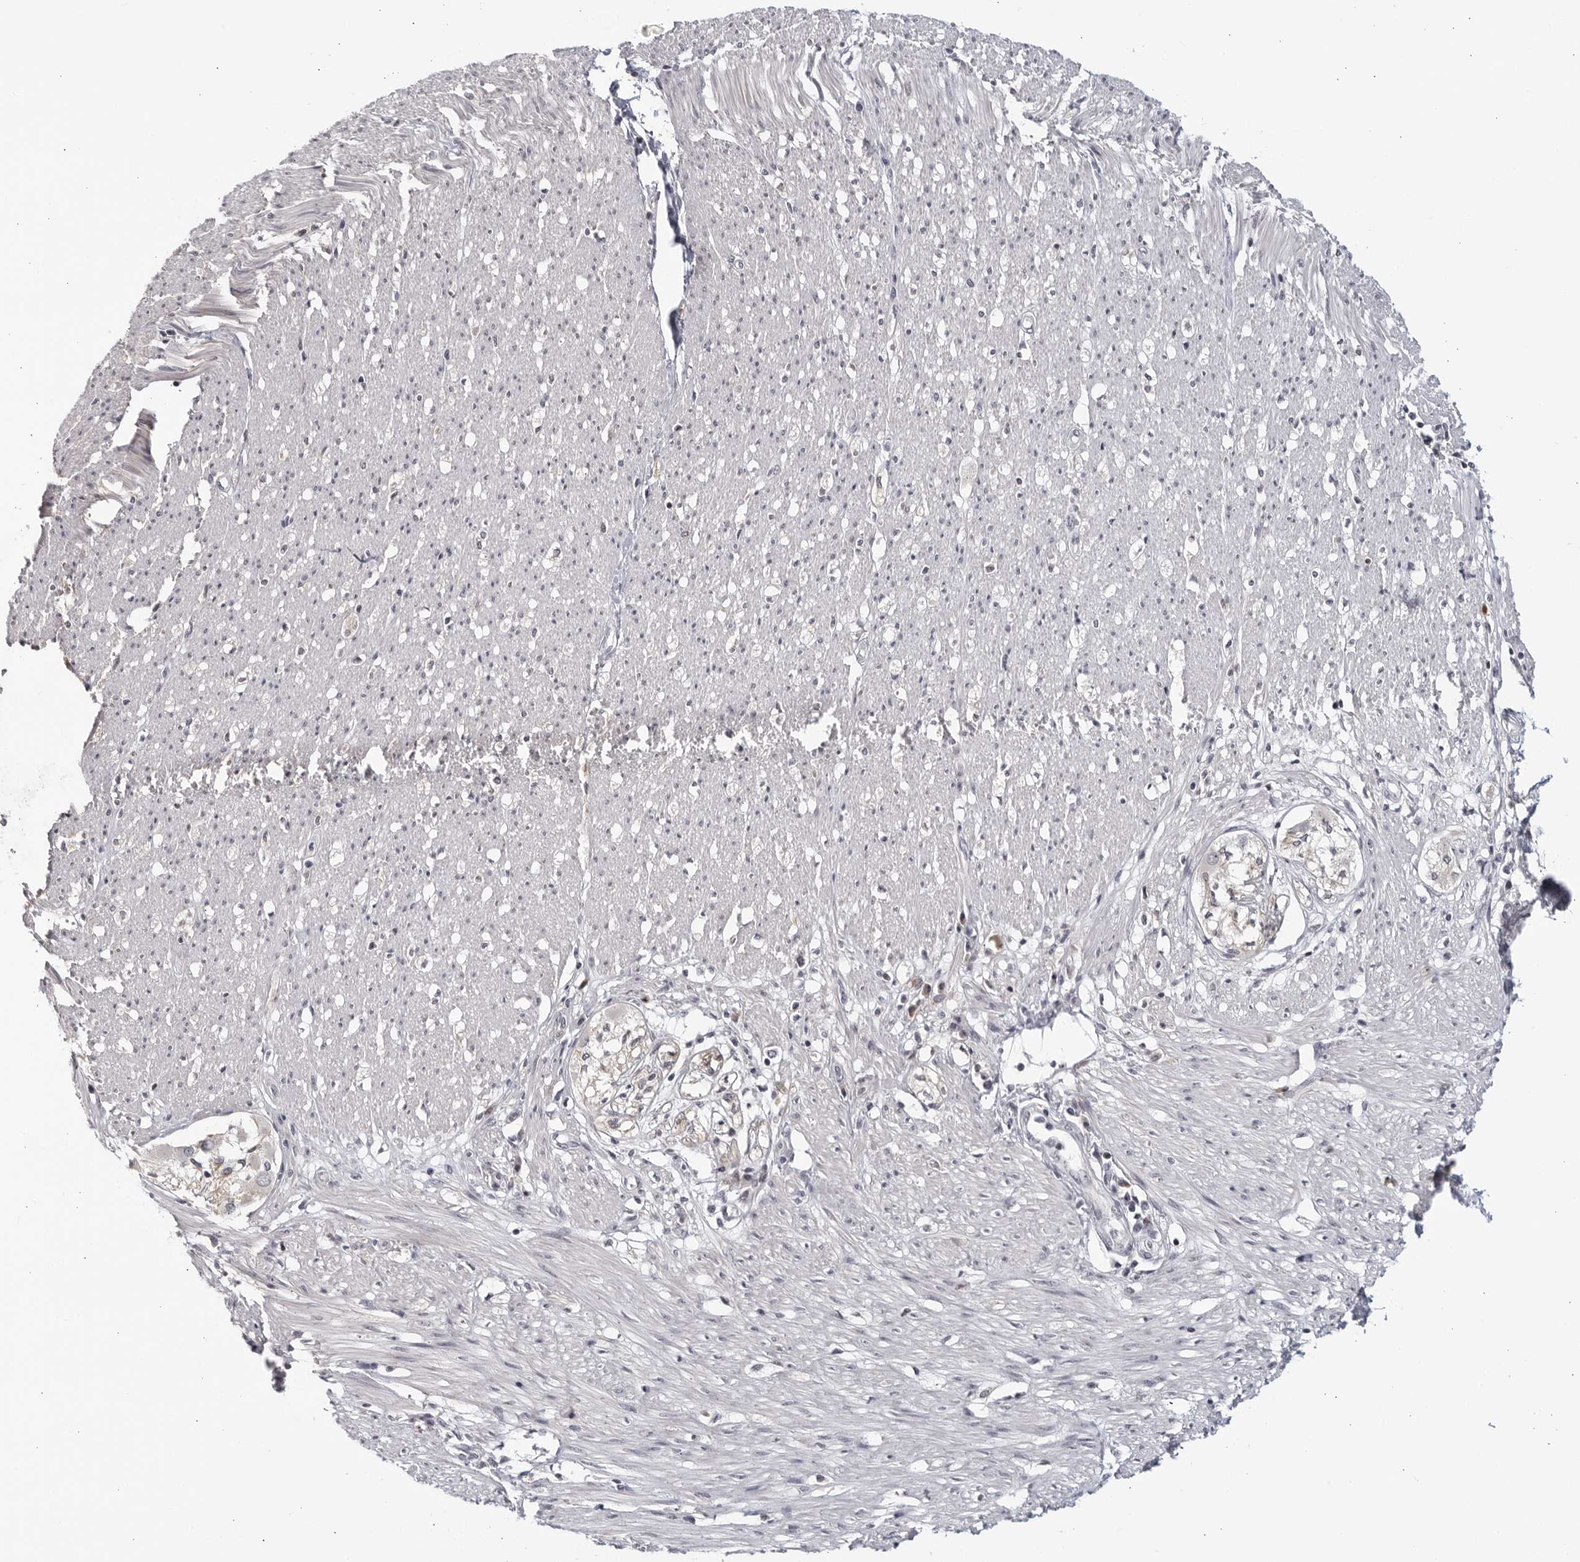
{"staining": {"intensity": "weak", "quantity": "25%-75%", "location": "cytoplasmic/membranous"}, "tissue": "smooth muscle", "cell_type": "Smooth muscle cells", "image_type": "normal", "snomed": [{"axis": "morphology", "description": "Normal tissue, NOS"}, {"axis": "morphology", "description": "Adenocarcinoma, NOS"}, {"axis": "topography", "description": "Colon"}, {"axis": "topography", "description": "Peripheral nerve tissue"}], "caption": "High-magnification brightfield microscopy of benign smooth muscle stained with DAB (brown) and counterstained with hematoxylin (blue). smooth muscle cells exhibit weak cytoplasmic/membranous staining is seen in approximately25%-75% of cells.", "gene": "STRADB", "patient": {"sex": "male", "age": 14}}